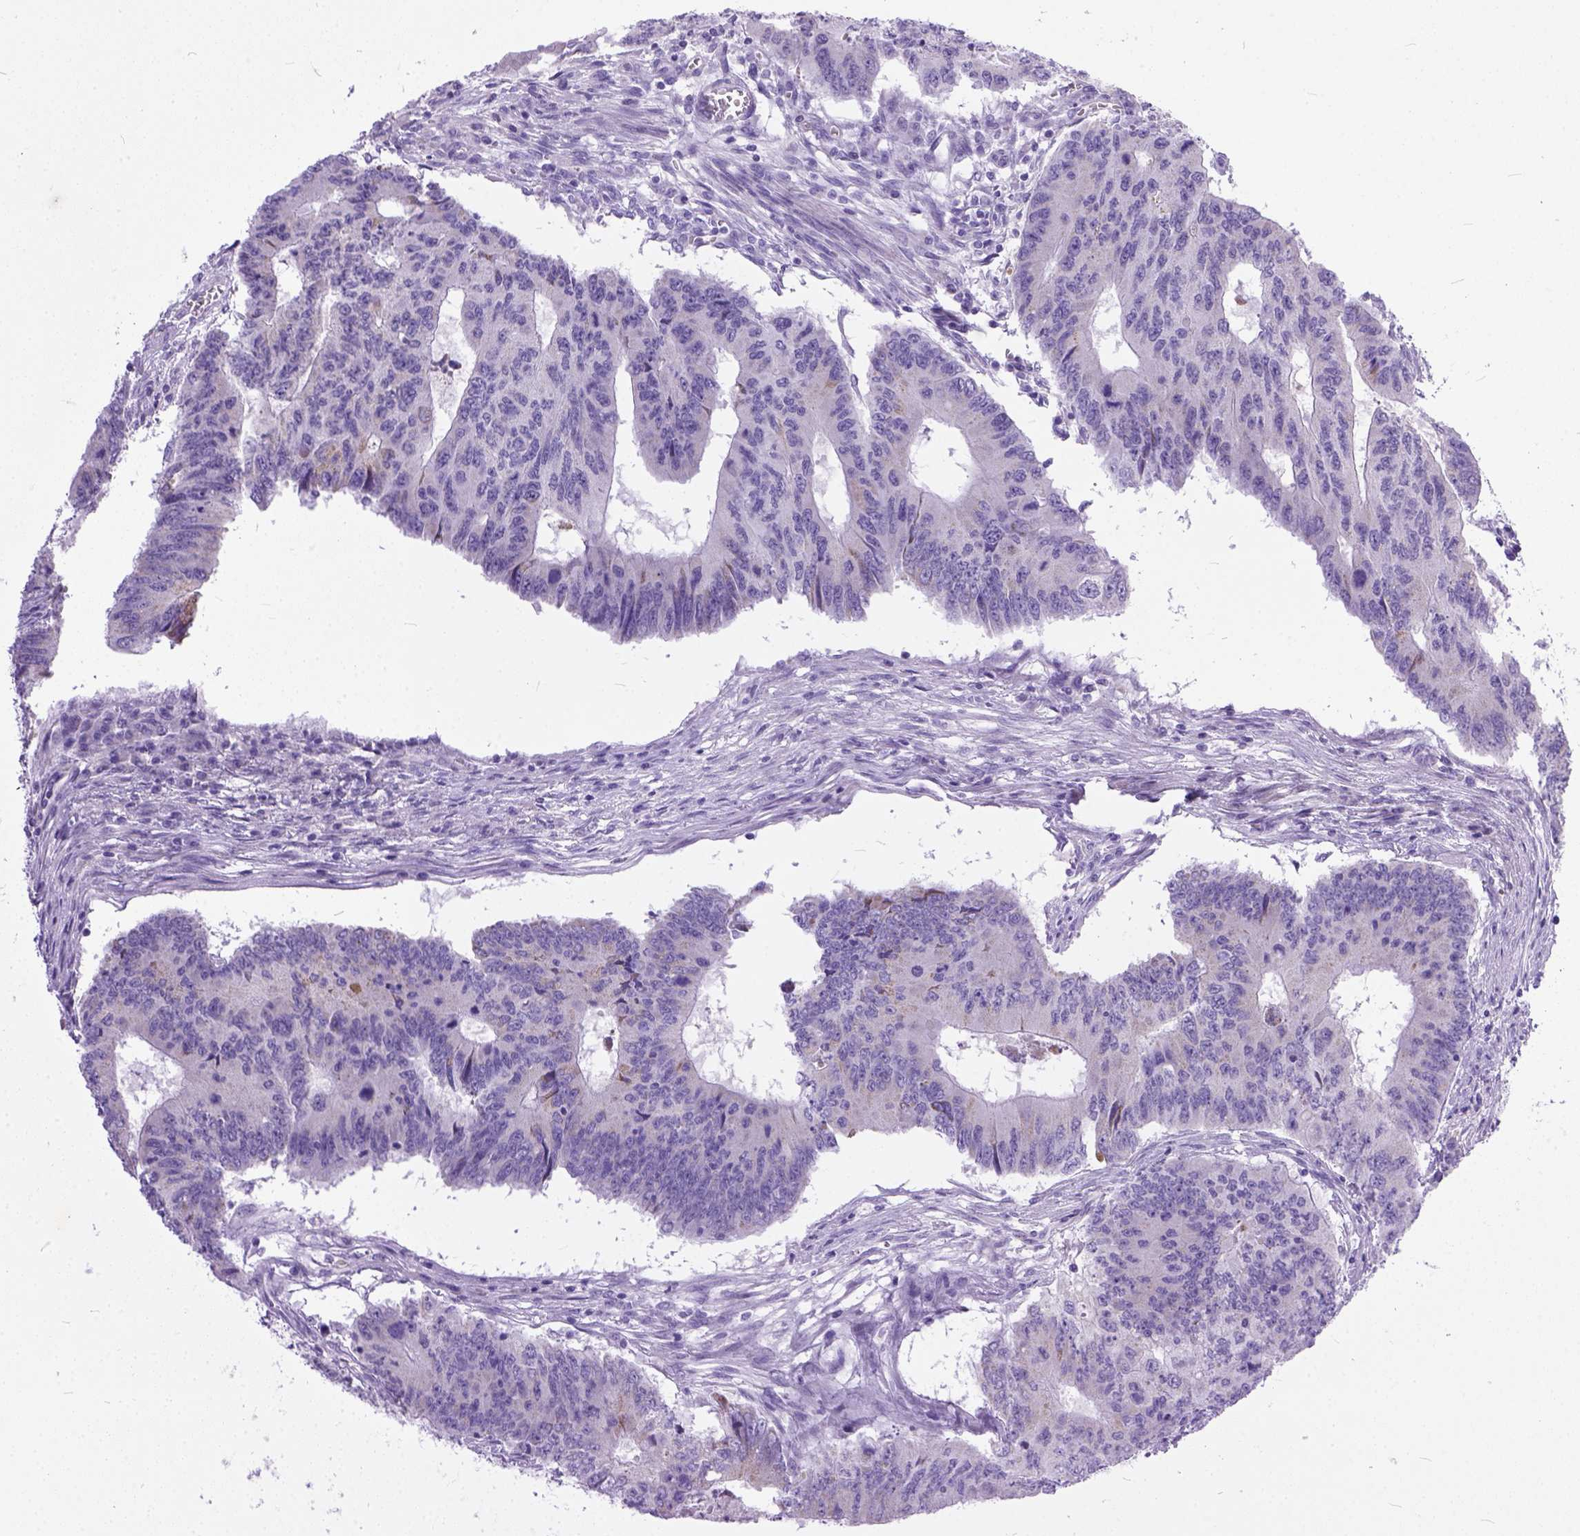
{"staining": {"intensity": "negative", "quantity": "none", "location": "none"}, "tissue": "colorectal cancer", "cell_type": "Tumor cells", "image_type": "cancer", "snomed": [{"axis": "morphology", "description": "Adenocarcinoma, NOS"}, {"axis": "topography", "description": "Colon"}], "caption": "DAB (3,3'-diaminobenzidine) immunohistochemical staining of colorectal cancer displays no significant expression in tumor cells.", "gene": "PLK5", "patient": {"sex": "male", "age": 53}}